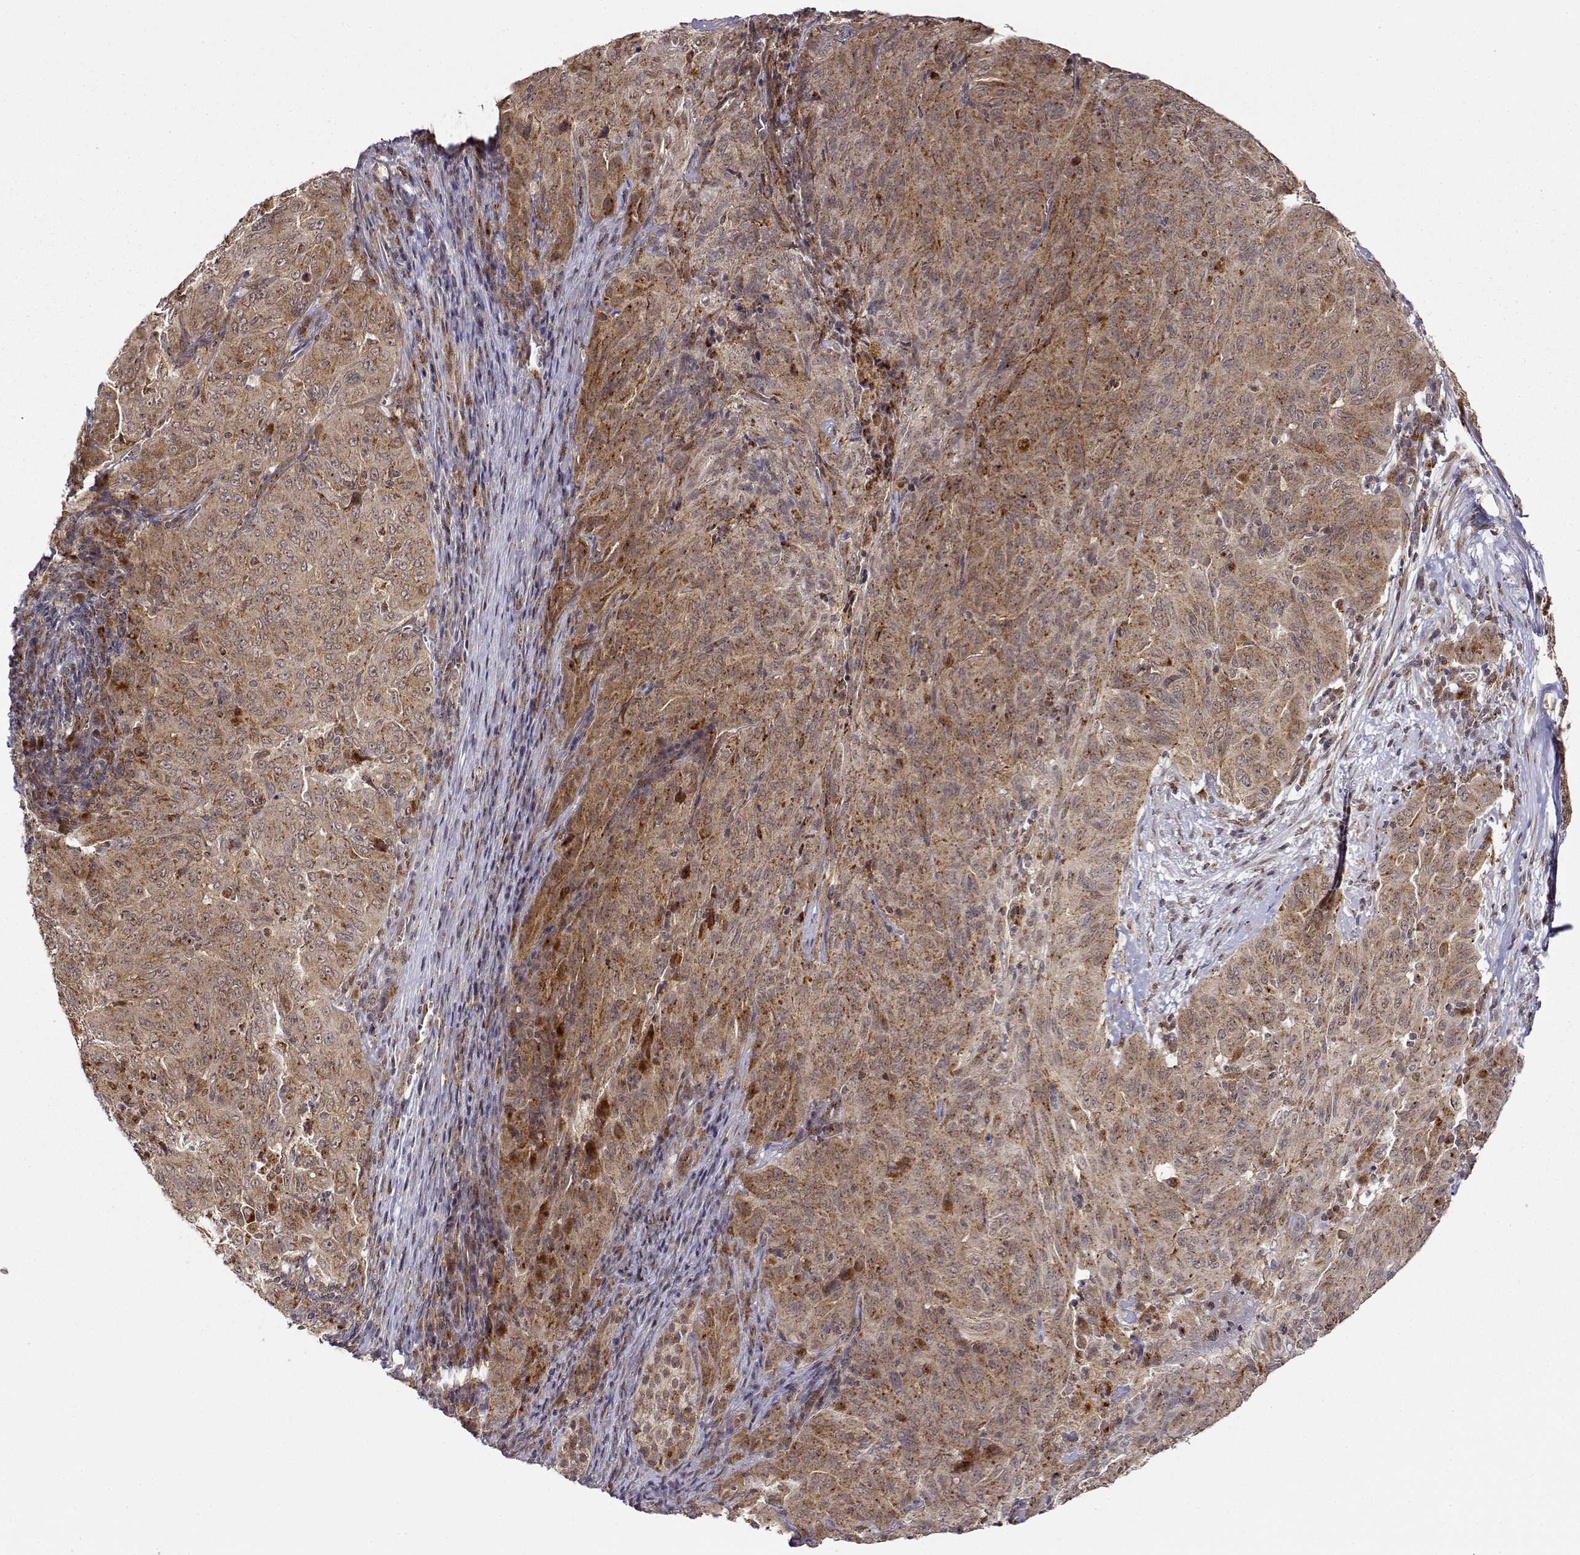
{"staining": {"intensity": "moderate", "quantity": ">75%", "location": "cytoplasmic/membranous"}, "tissue": "pancreatic cancer", "cell_type": "Tumor cells", "image_type": "cancer", "snomed": [{"axis": "morphology", "description": "Adenocarcinoma, NOS"}, {"axis": "topography", "description": "Pancreas"}], "caption": "Immunohistochemistry (IHC) image of human pancreatic cancer stained for a protein (brown), which exhibits medium levels of moderate cytoplasmic/membranous positivity in about >75% of tumor cells.", "gene": "RNF13", "patient": {"sex": "male", "age": 63}}